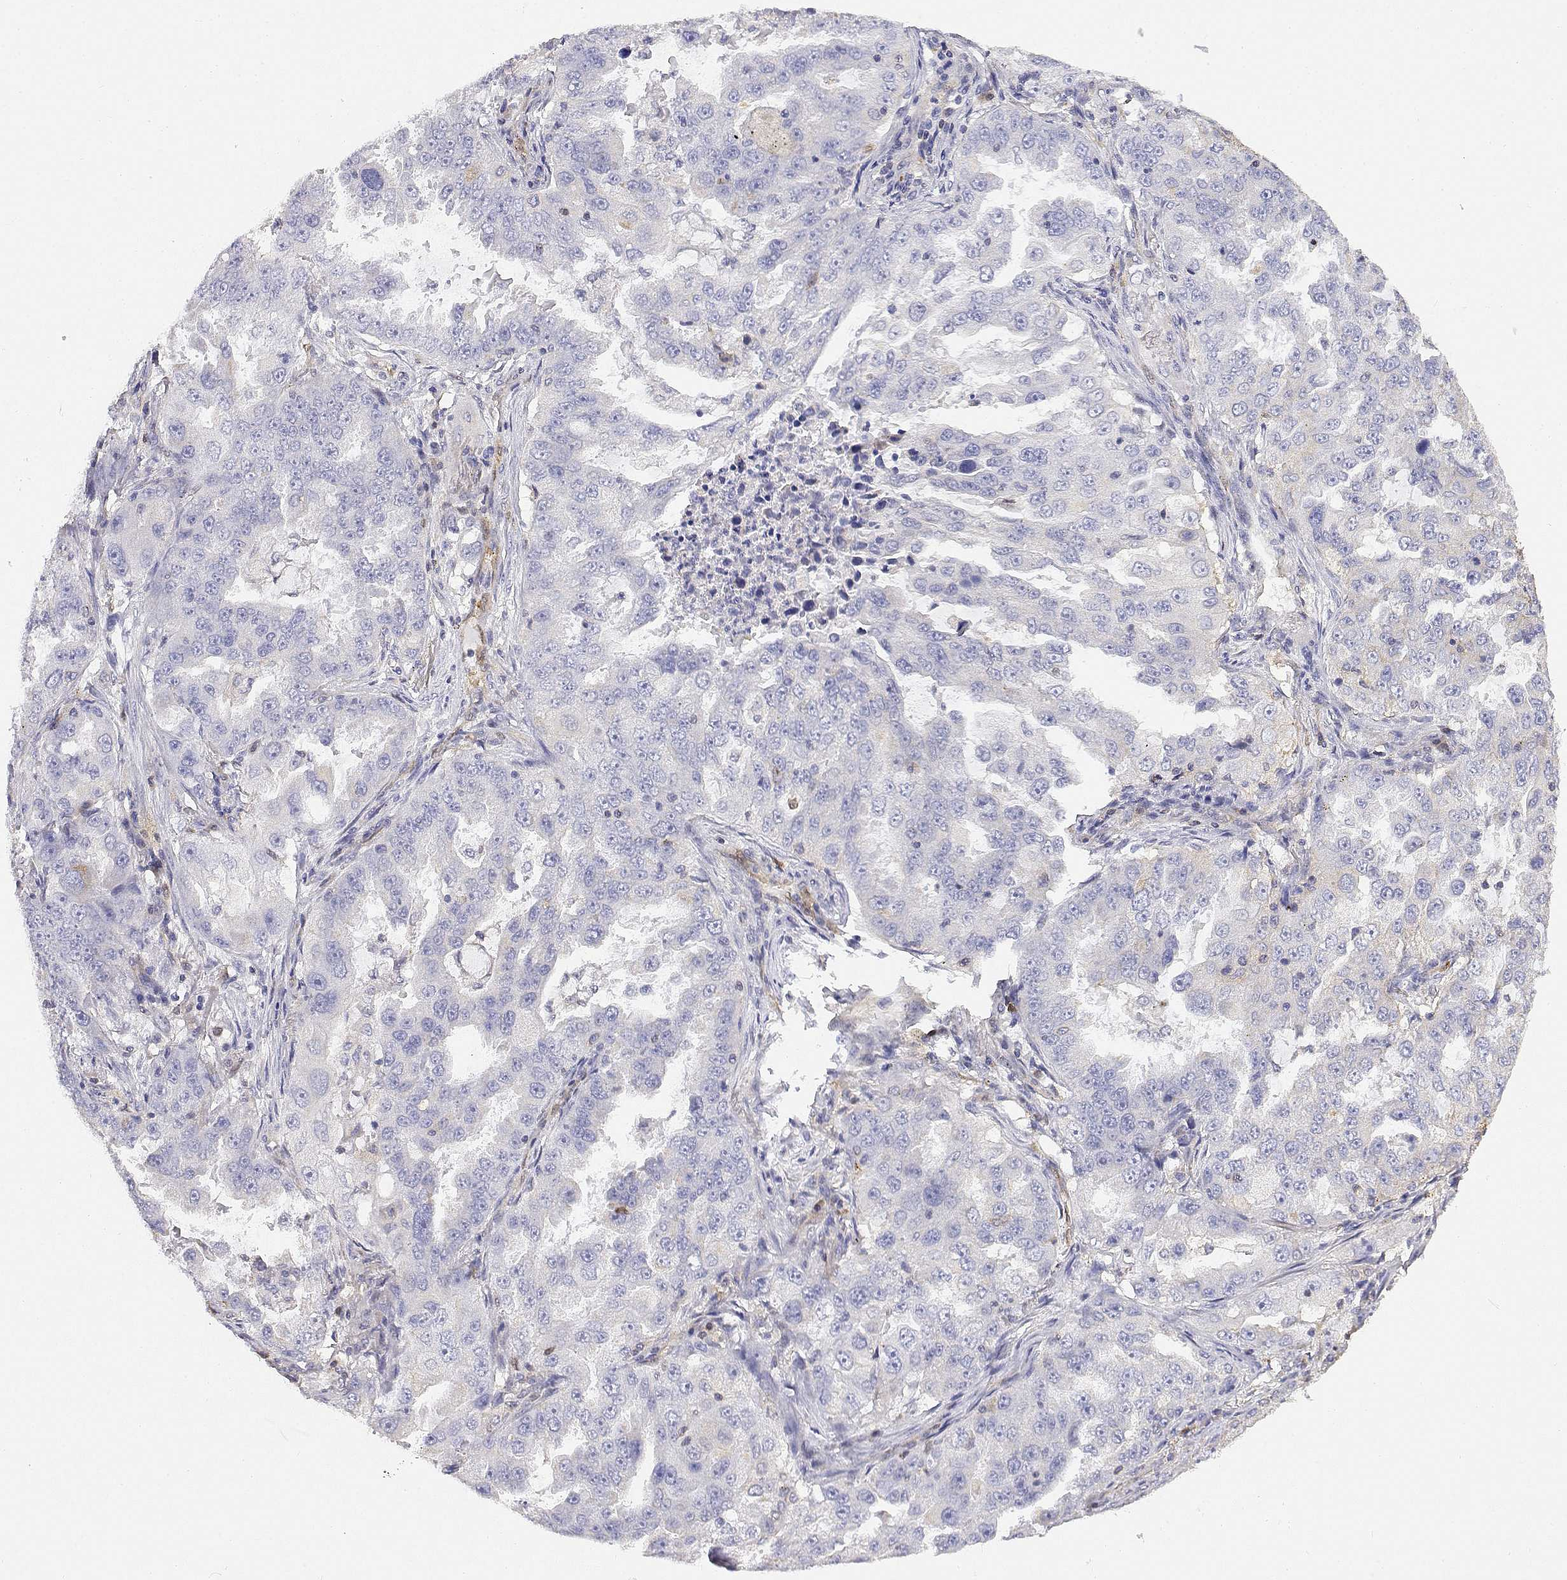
{"staining": {"intensity": "negative", "quantity": "none", "location": "none"}, "tissue": "lung cancer", "cell_type": "Tumor cells", "image_type": "cancer", "snomed": [{"axis": "morphology", "description": "Adenocarcinoma, NOS"}, {"axis": "topography", "description": "Lung"}], "caption": "The IHC micrograph has no significant expression in tumor cells of adenocarcinoma (lung) tissue.", "gene": "ADA", "patient": {"sex": "female", "age": 61}}